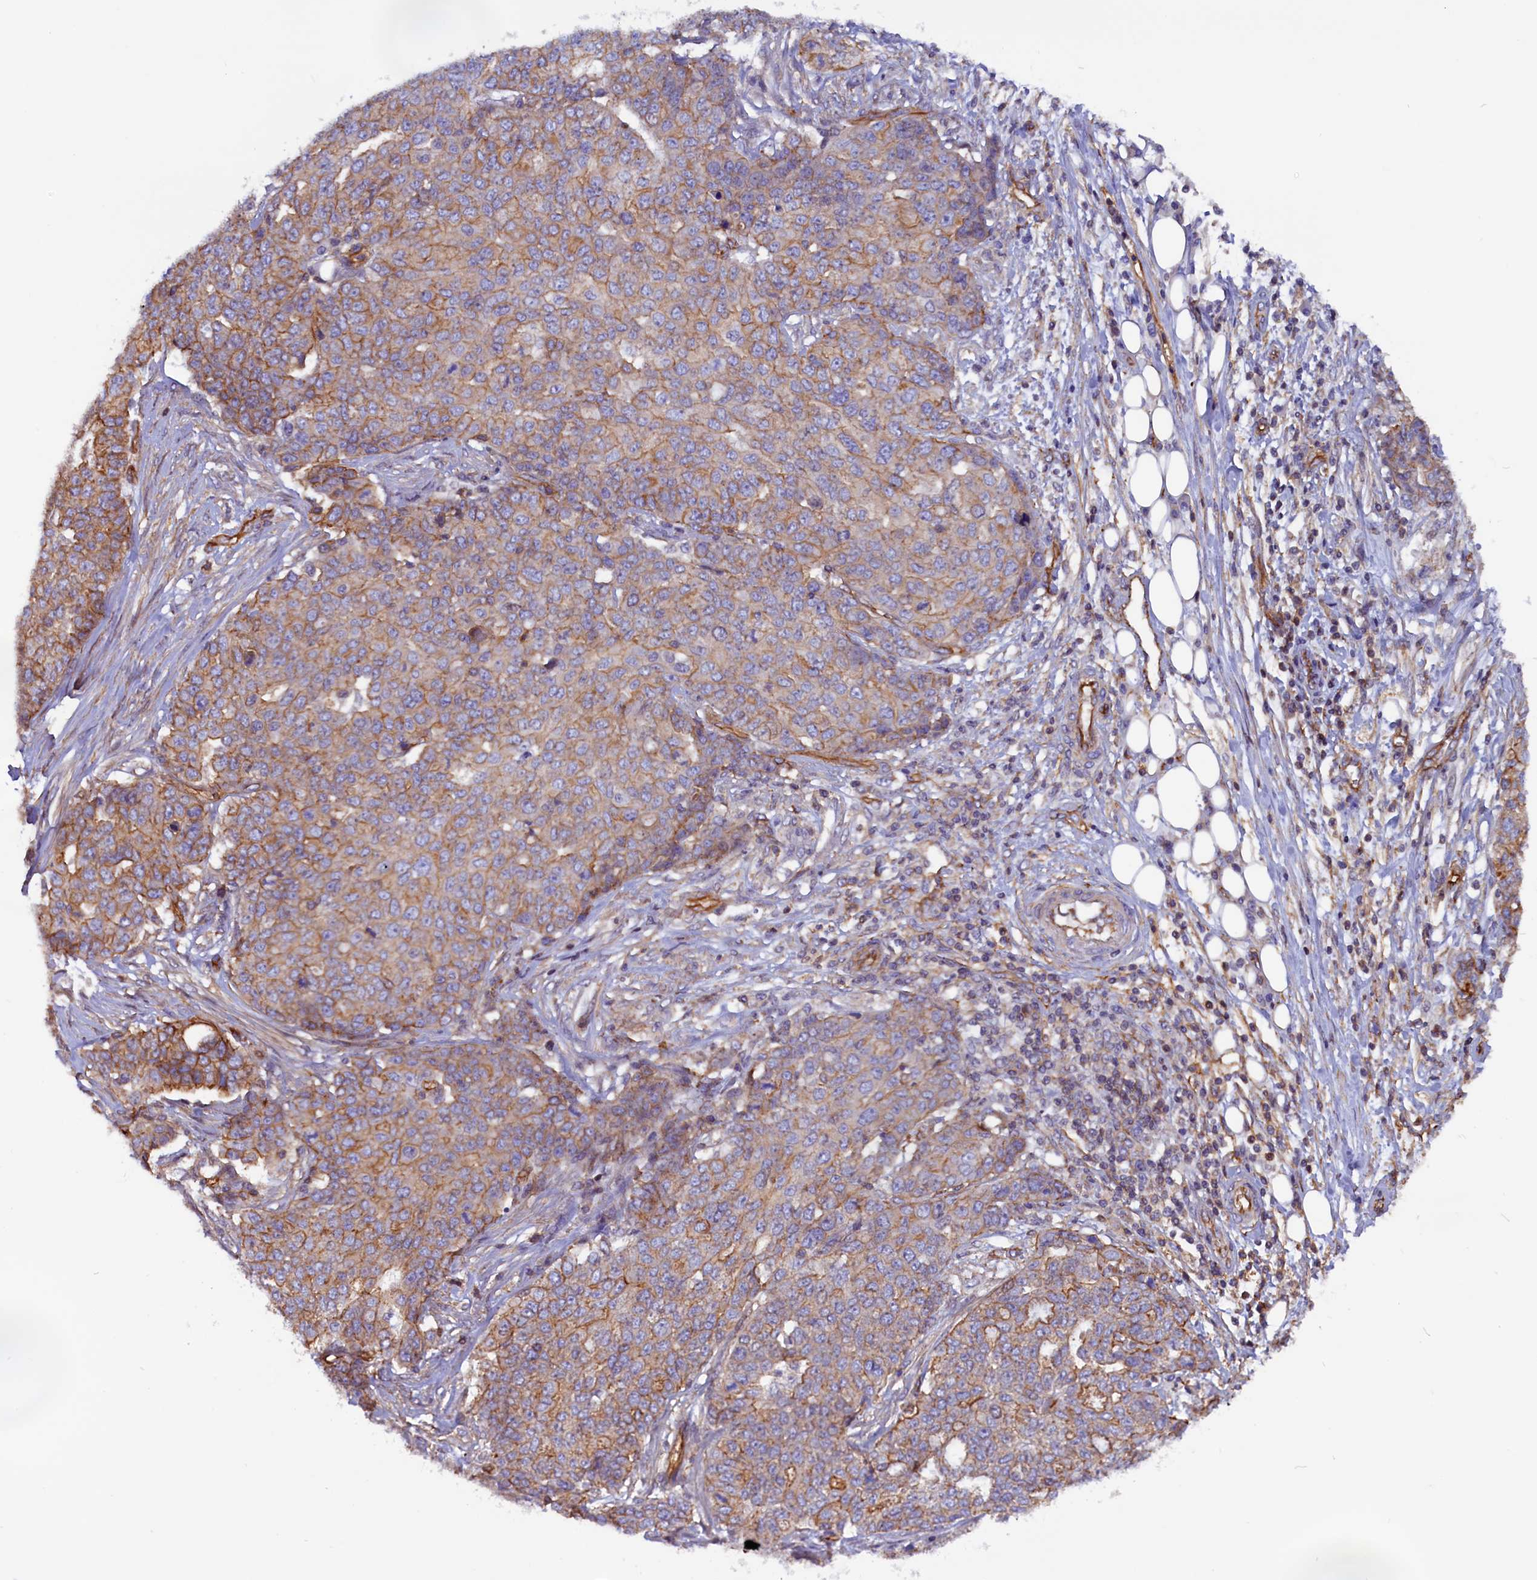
{"staining": {"intensity": "moderate", "quantity": "25%-75%", "location": "cytoplasmic/membranous"}, "tissue": "ovarian cancer", "cell_type": "Tumor cells", "image_type": "cancer", "snomed": [{"axis": "morphology", "description": "Cystadenocarcinoma, serous, NOS"}, {"axis": "topography", "description": "Soft tissue"}, {"axis": "topography", "description": "Ovary"}], "caption": "Immunohistochemistry (IHC) micrograph of neoplastic tissue: ovarian serous cystadenocarcinoma stained using immunohistochemistry (IHC) exhibits medium levels of moderate protein expression localized specifically in the cytoplasmic/membranous of tumor cells, appearing as a cytoplasmic/membranous brown color.", "gene": "ZNF749", "patient": {"sex": "female", "age": 57}}